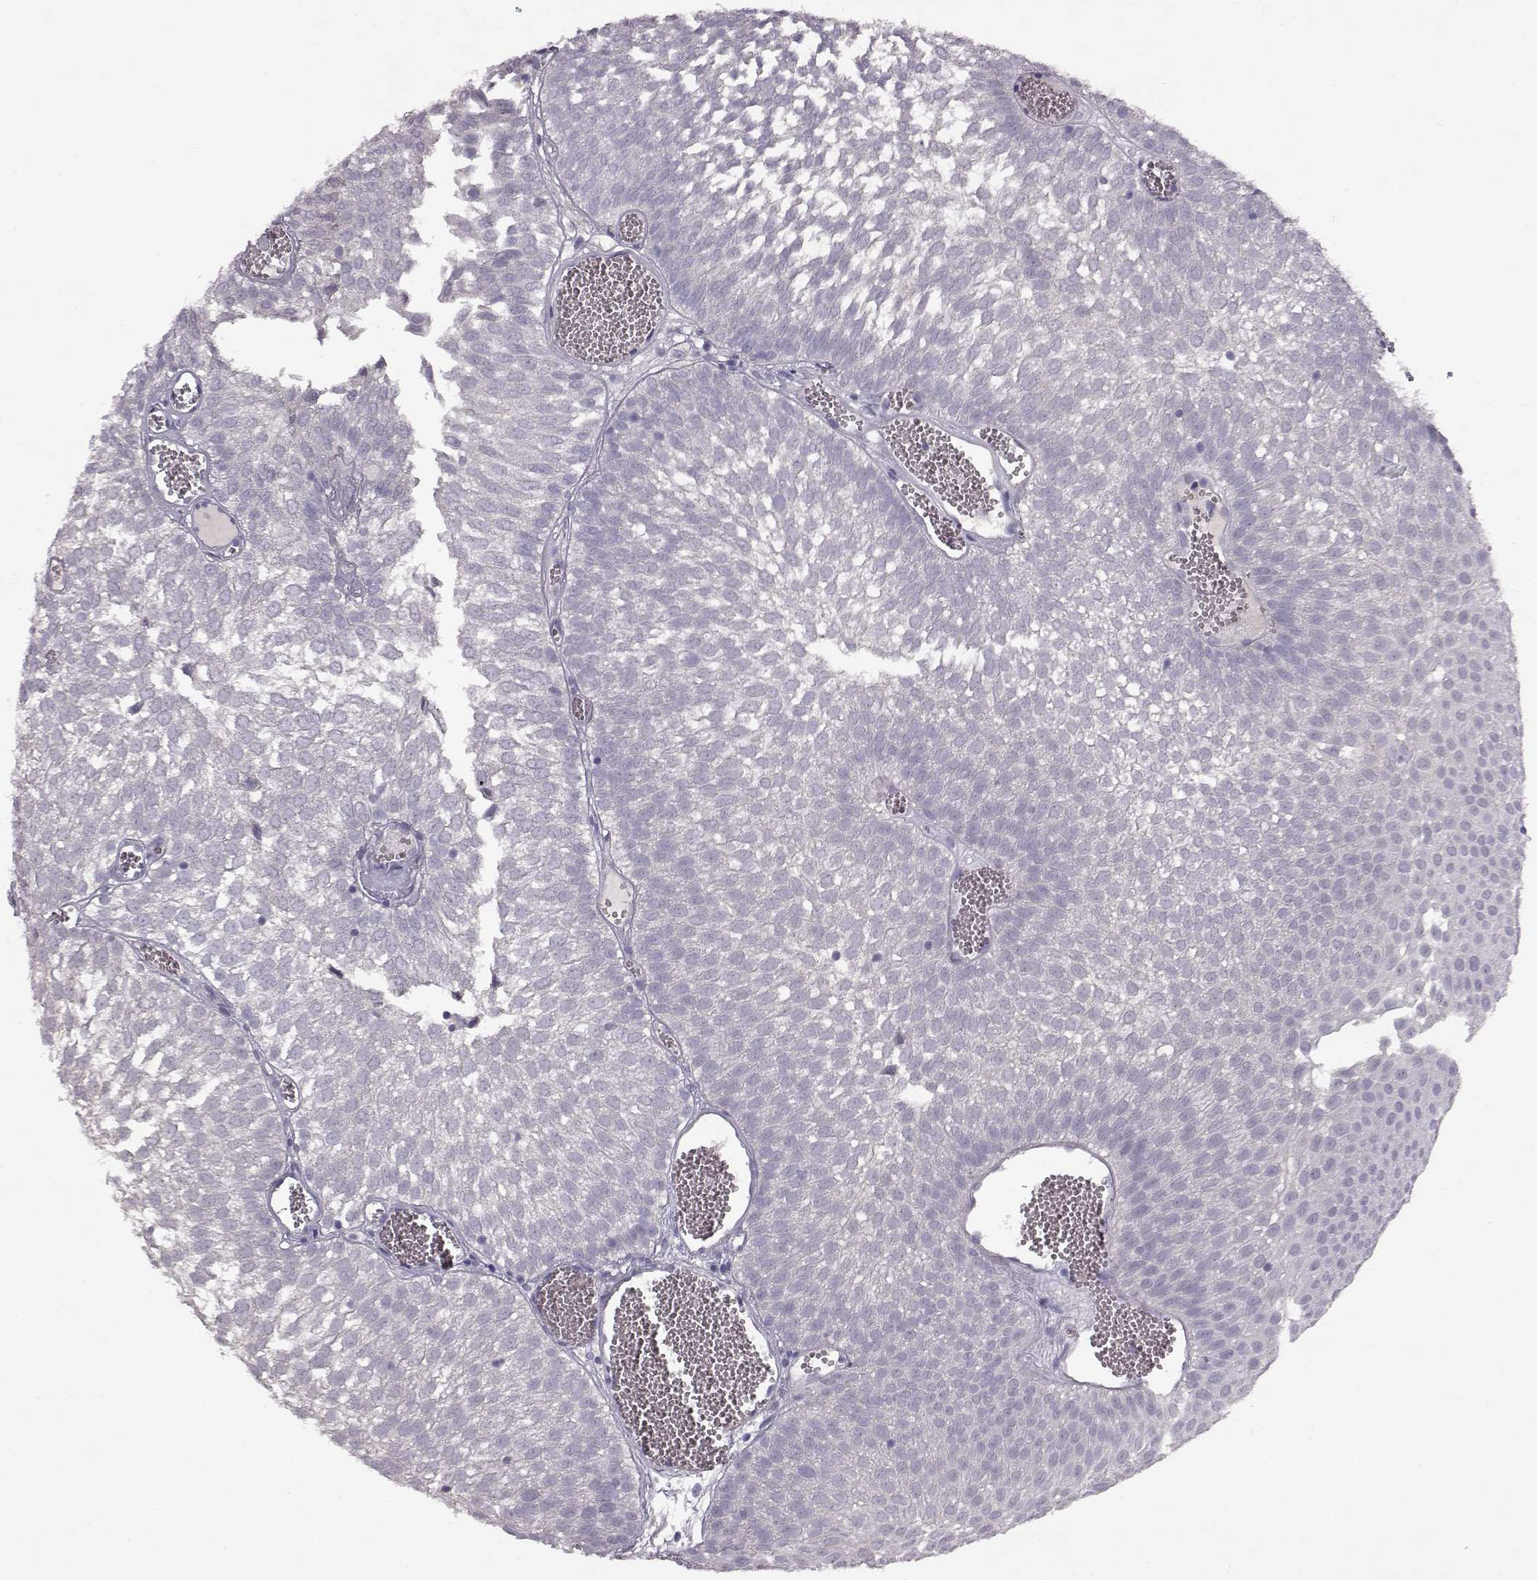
{"staining": {"intensity": "negative", "quantity": "none", "location": "none"}, "tissue": "urothelial cancer", "cell_type": "Tumor cells", "image_type": "cancer", "snomed": [{"axis": "morphology", "description": "Urothelial carcinoma, Low grade"}, {"axis": "topography", "description": "Urinary bladder"}], "caption": "Immunohistochemistry (IHC) image of human low-grade urothelial carcinoma stained for a protein (brown), which reveals no positivity in tumor cells.", "gene": "SPAG17", "patient": {"sex": "male", "age": 52}}